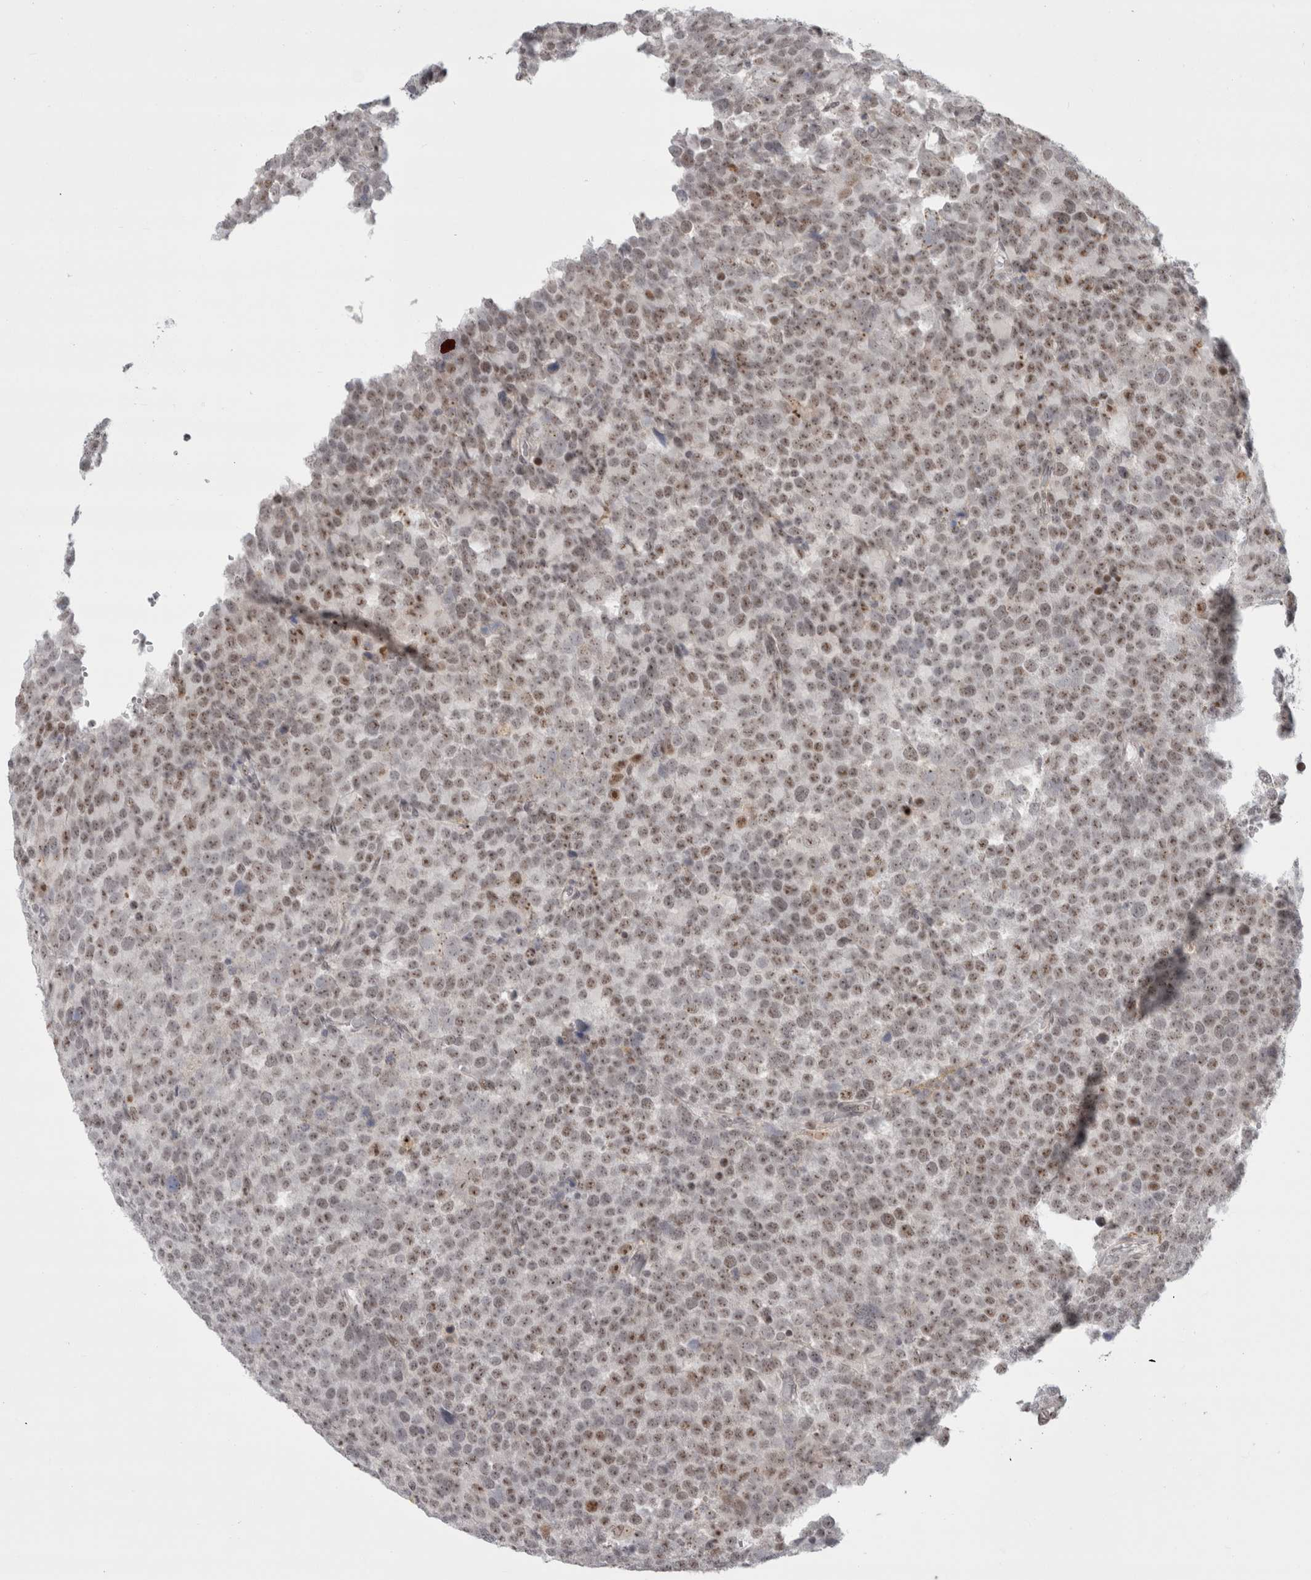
{"staining": {"intensity": "weak", "quantity": ">75%", "location": "nuclear"}, "tissue": "testis cancer", "cell_type": "Tumor cells", "image_type": "cancer", "snomed": [{"axis": "morphology", "description": "Seminoma, NOS"}, {"axis": "topography", "description": "Testis"}], "caption": "Testis cancer tissue exhibits weak nuclear staining in approximately >75% of tumor cells (DAB IHC with brightfield microscopy, high magnification).", "gene": "SENP6", "patient": {"sex": "male", "age": 71}}